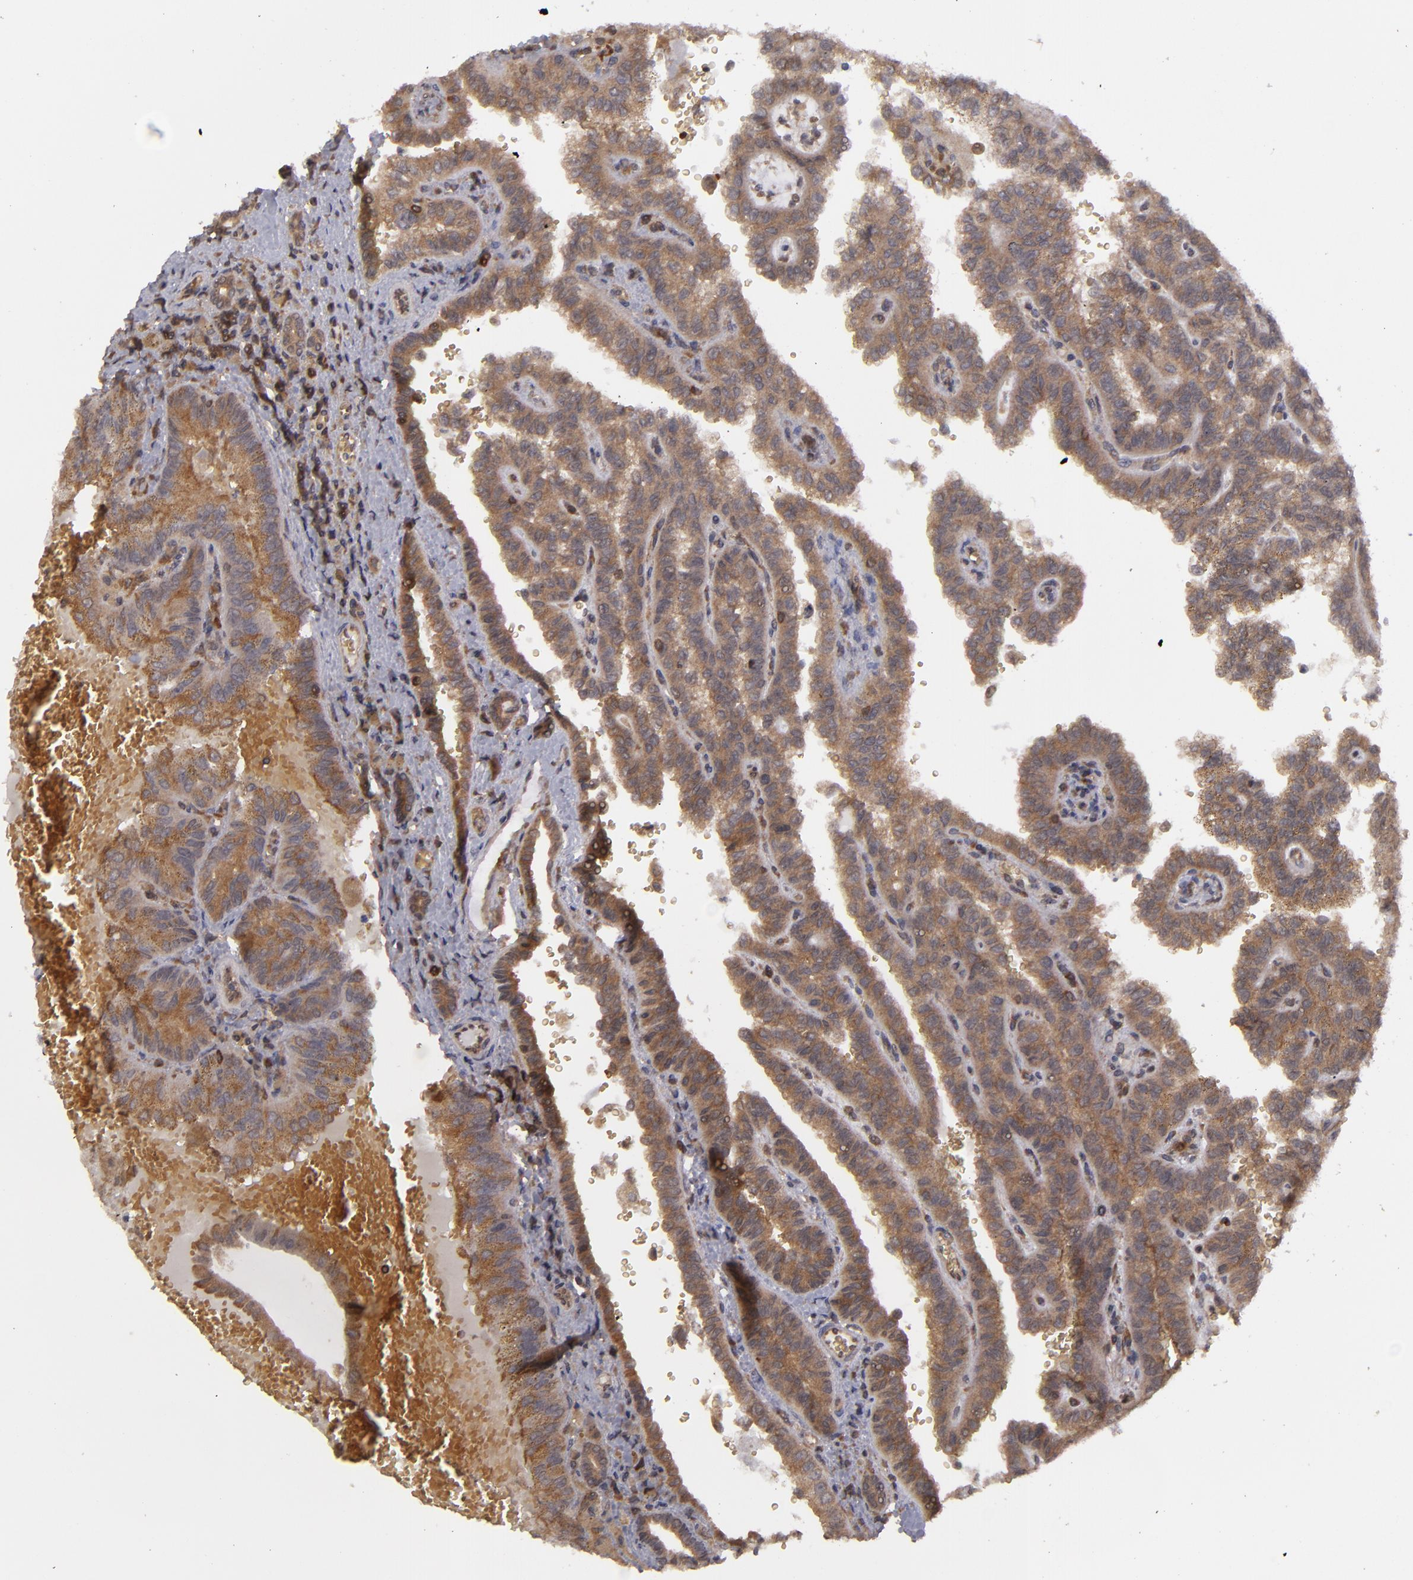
{"staining": {"intensity": "moderate", "quantity": ">75%", "location": "cytoplasmic/membranous"}, "tissue": "renal cancer", "cell_type": "Tumor cells", "image_type": "cancer", "snomed": [{"axis": "morphology", "description": "Inflammation, NOS"}, {"axis": "morphology", "description": "Adenocarcinoma, NOS"}, {"axis": "topography", "description": "Kidney"}], "caption": "Moderate cytoplasmic/membranous positivity is seen in about >75% of tumor cells in renal cancer.", "gene": "MAPK3", "patient": {"sex": "male", "age": 68}}